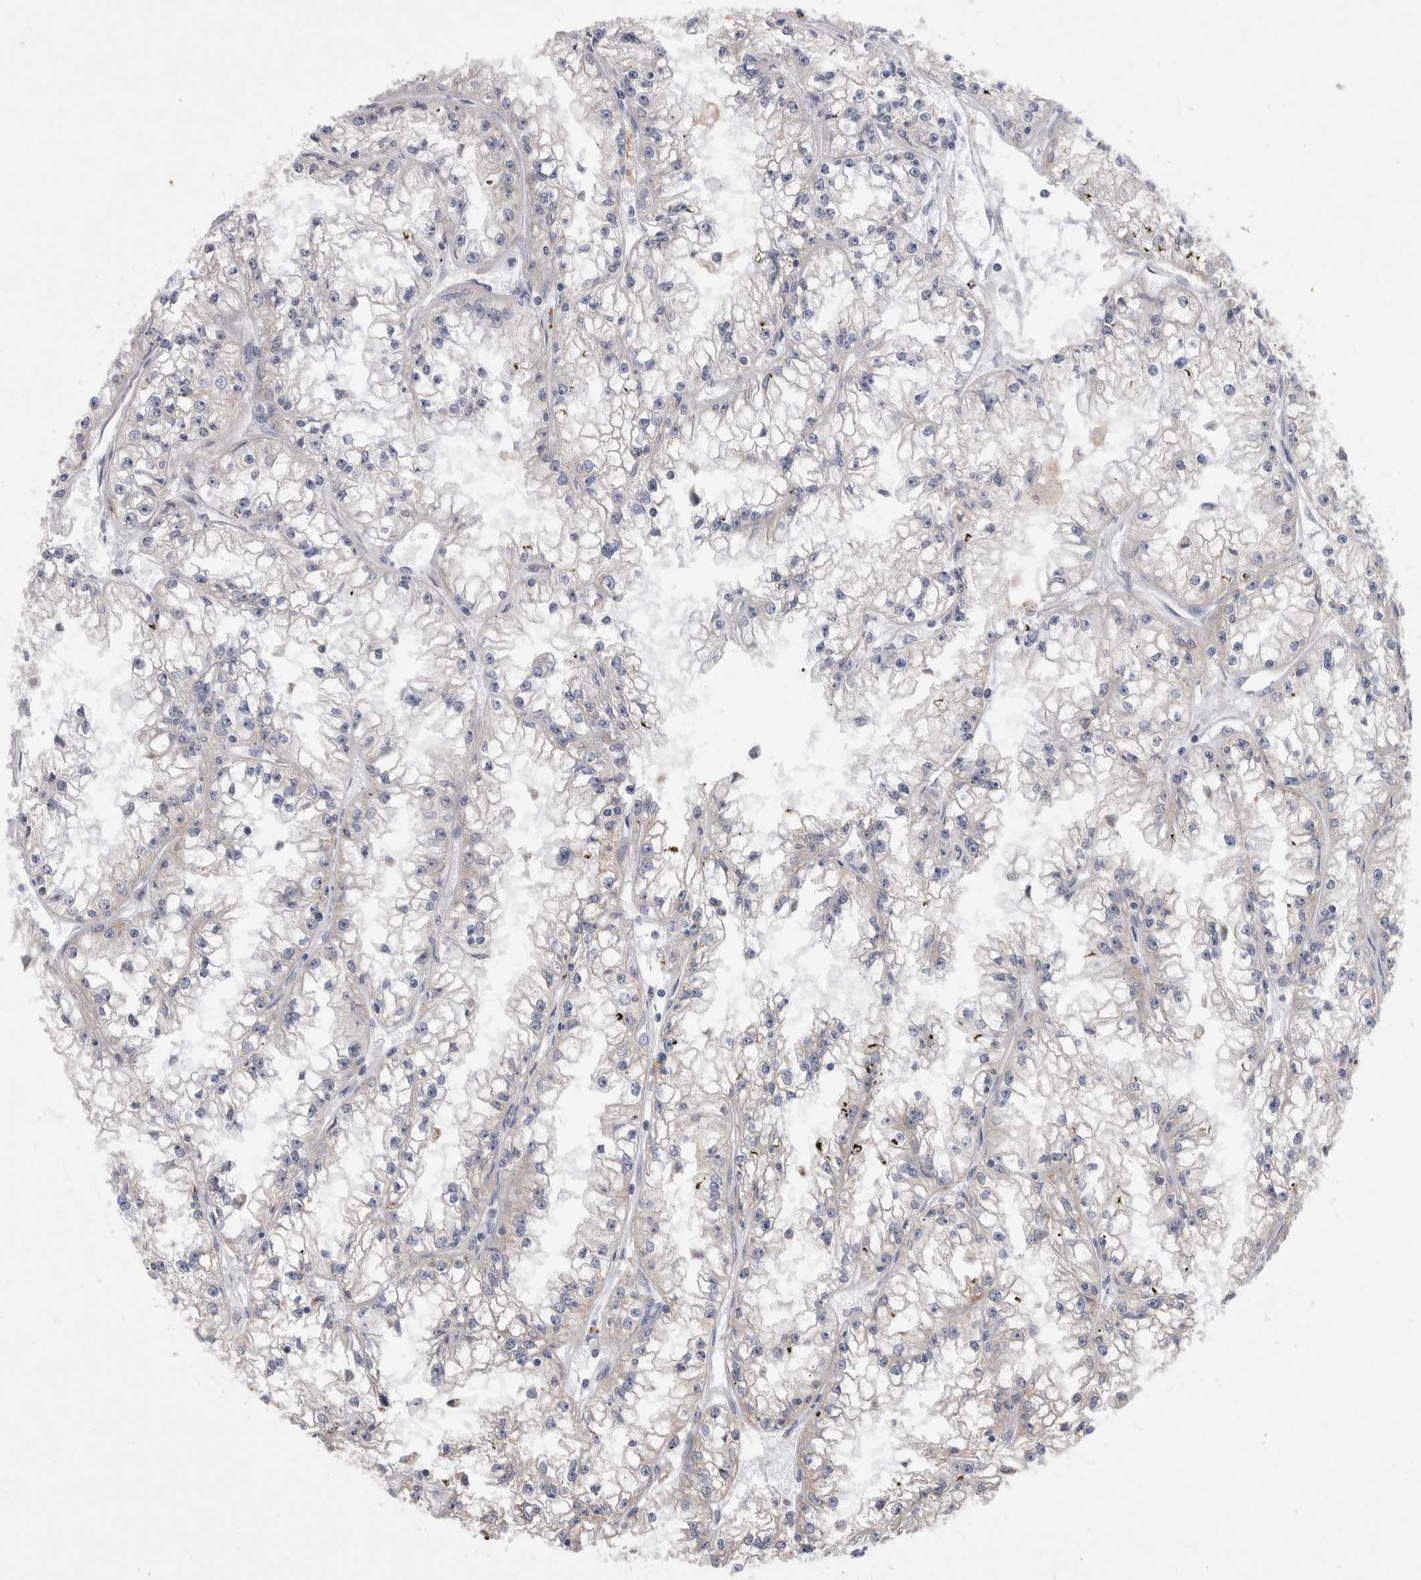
{"staining": {"intensity": "negative", "quantity": "none", "location": "none"}, "tissue": "renal cancer", "cell_type": "Tumor cells", "image_type": "cancer", "snomed": [{"axis": "morphology", "description": "Adenocarcinoma, NOS"}, {"axis": "topography", "description": "Kidney"}], "caption": "Tumor cells show no significant protein expression in adenocarcinoma (renal).", "gene": "ZNF341", "patient": {"sex": "male", "age": 56}}